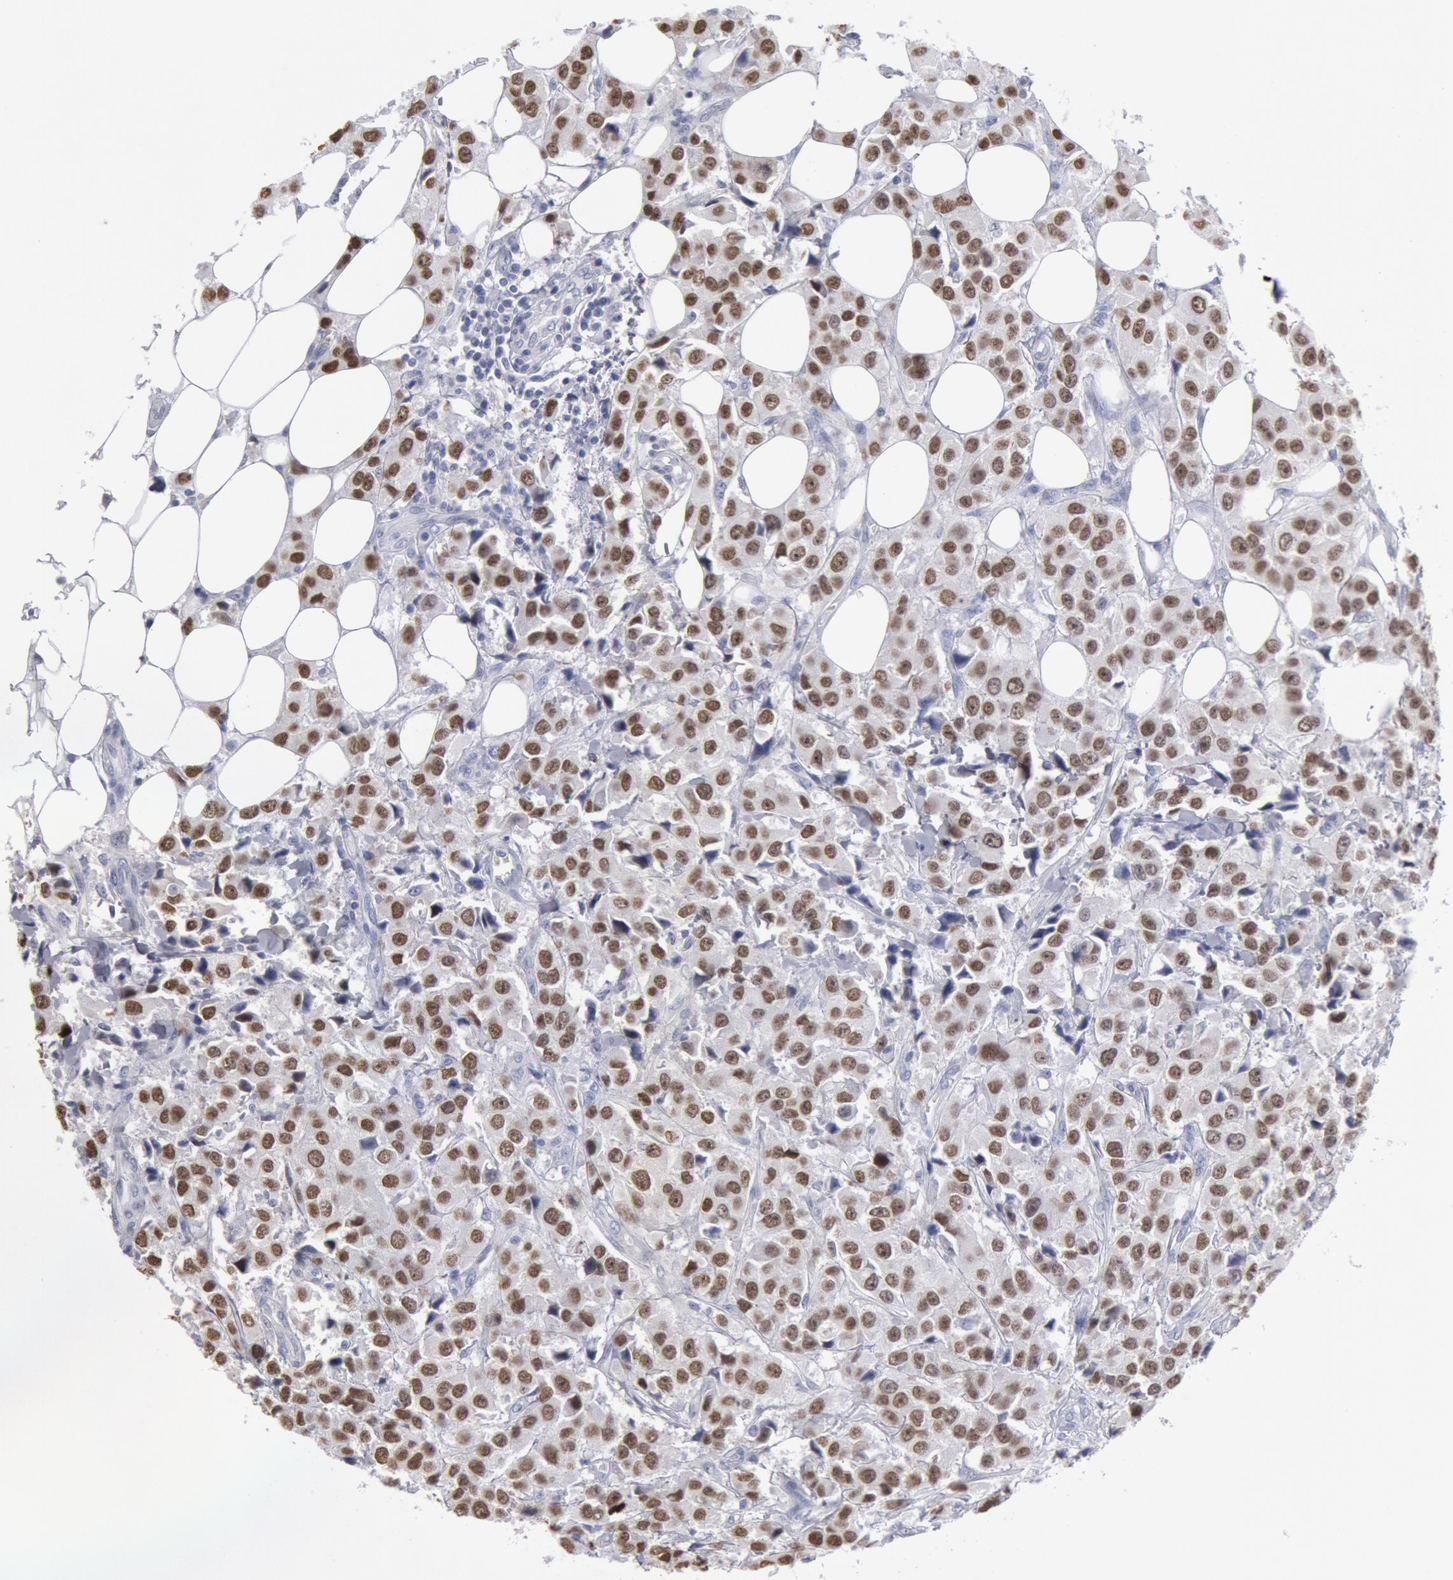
{"staining": {"intensity": "strong", "quantity": ">75%", "location": "nuclear"}, "tissue": "breast cancer", "cell_type": "Tumor cells", "image_type": "cancer", "snomed": [{"axis": "morphology", "description": "Duct carcinoma"}, {"axis": "topography", "description": "Breast"}], "caption": "Immunohistochemistry of human breast invasive ductal carcinoma displays high levels of strong nuclear positivity in approximately >75% of tumor cells.", "gene": "FOXA2", "patient": {"sex": "female", "age": 58}}